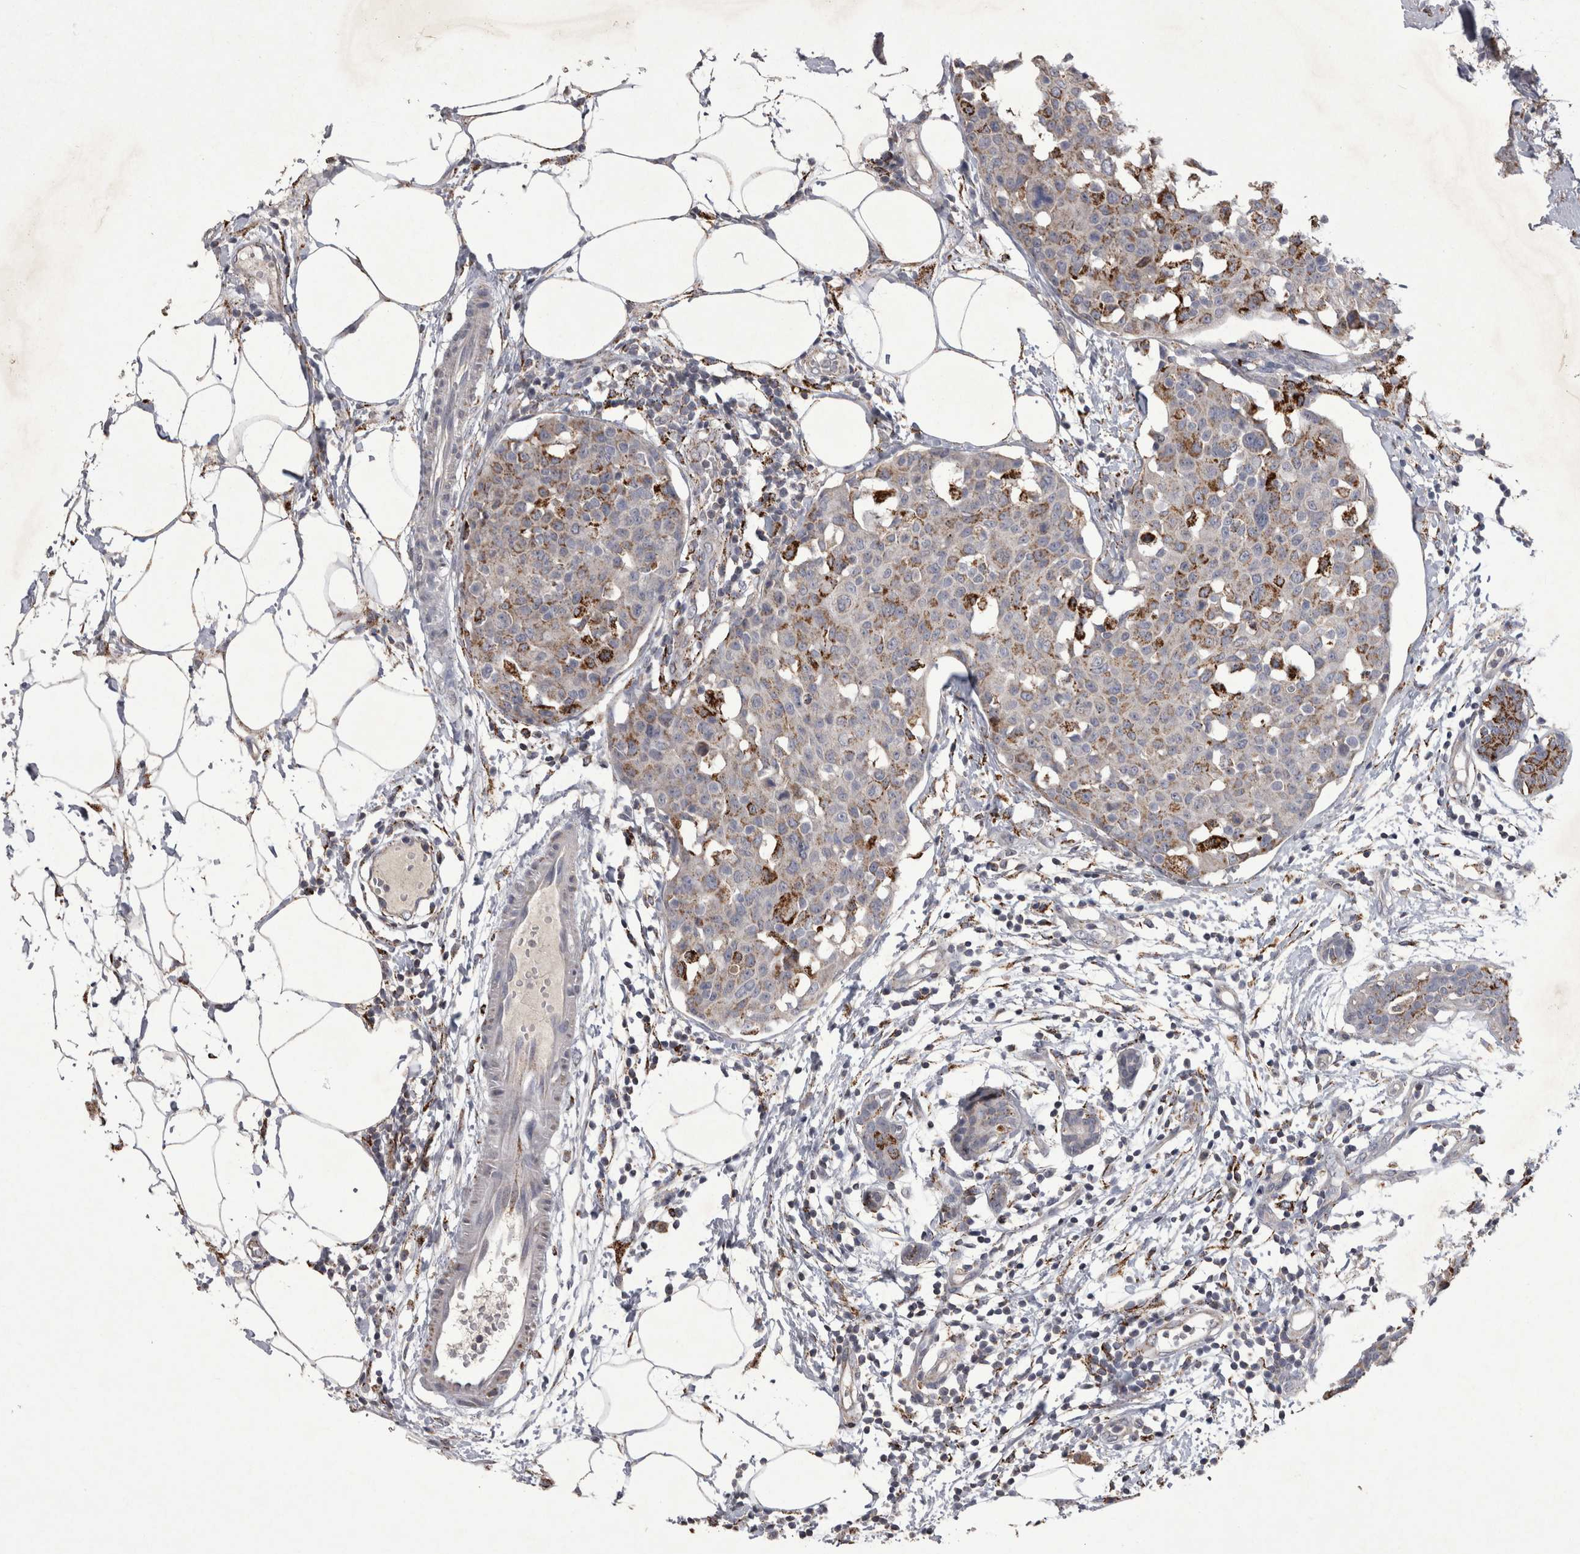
{"staining": {"intensity": "moderate", "quantity": "25%-75%", "location": "cytoplasmic/membranous"}, "tissue": "breast cancer", "cell_type": "Tumor cells", "image_type": "cancer", "snomed": [{"axis": "morphology", "description": "Normal tissue, NOS"}, {"axis": "morphology", "description": "Duct carcinoma"}, {"axis": "topography", "description": "Breast"}], "caption": "Breast cancer tissue demonstrates moderate cytoplasmic/membranous expression in about 25%-75% of tumor cells", "gene": "DKK3", "patient": {"sex": "female", "age": 37}}